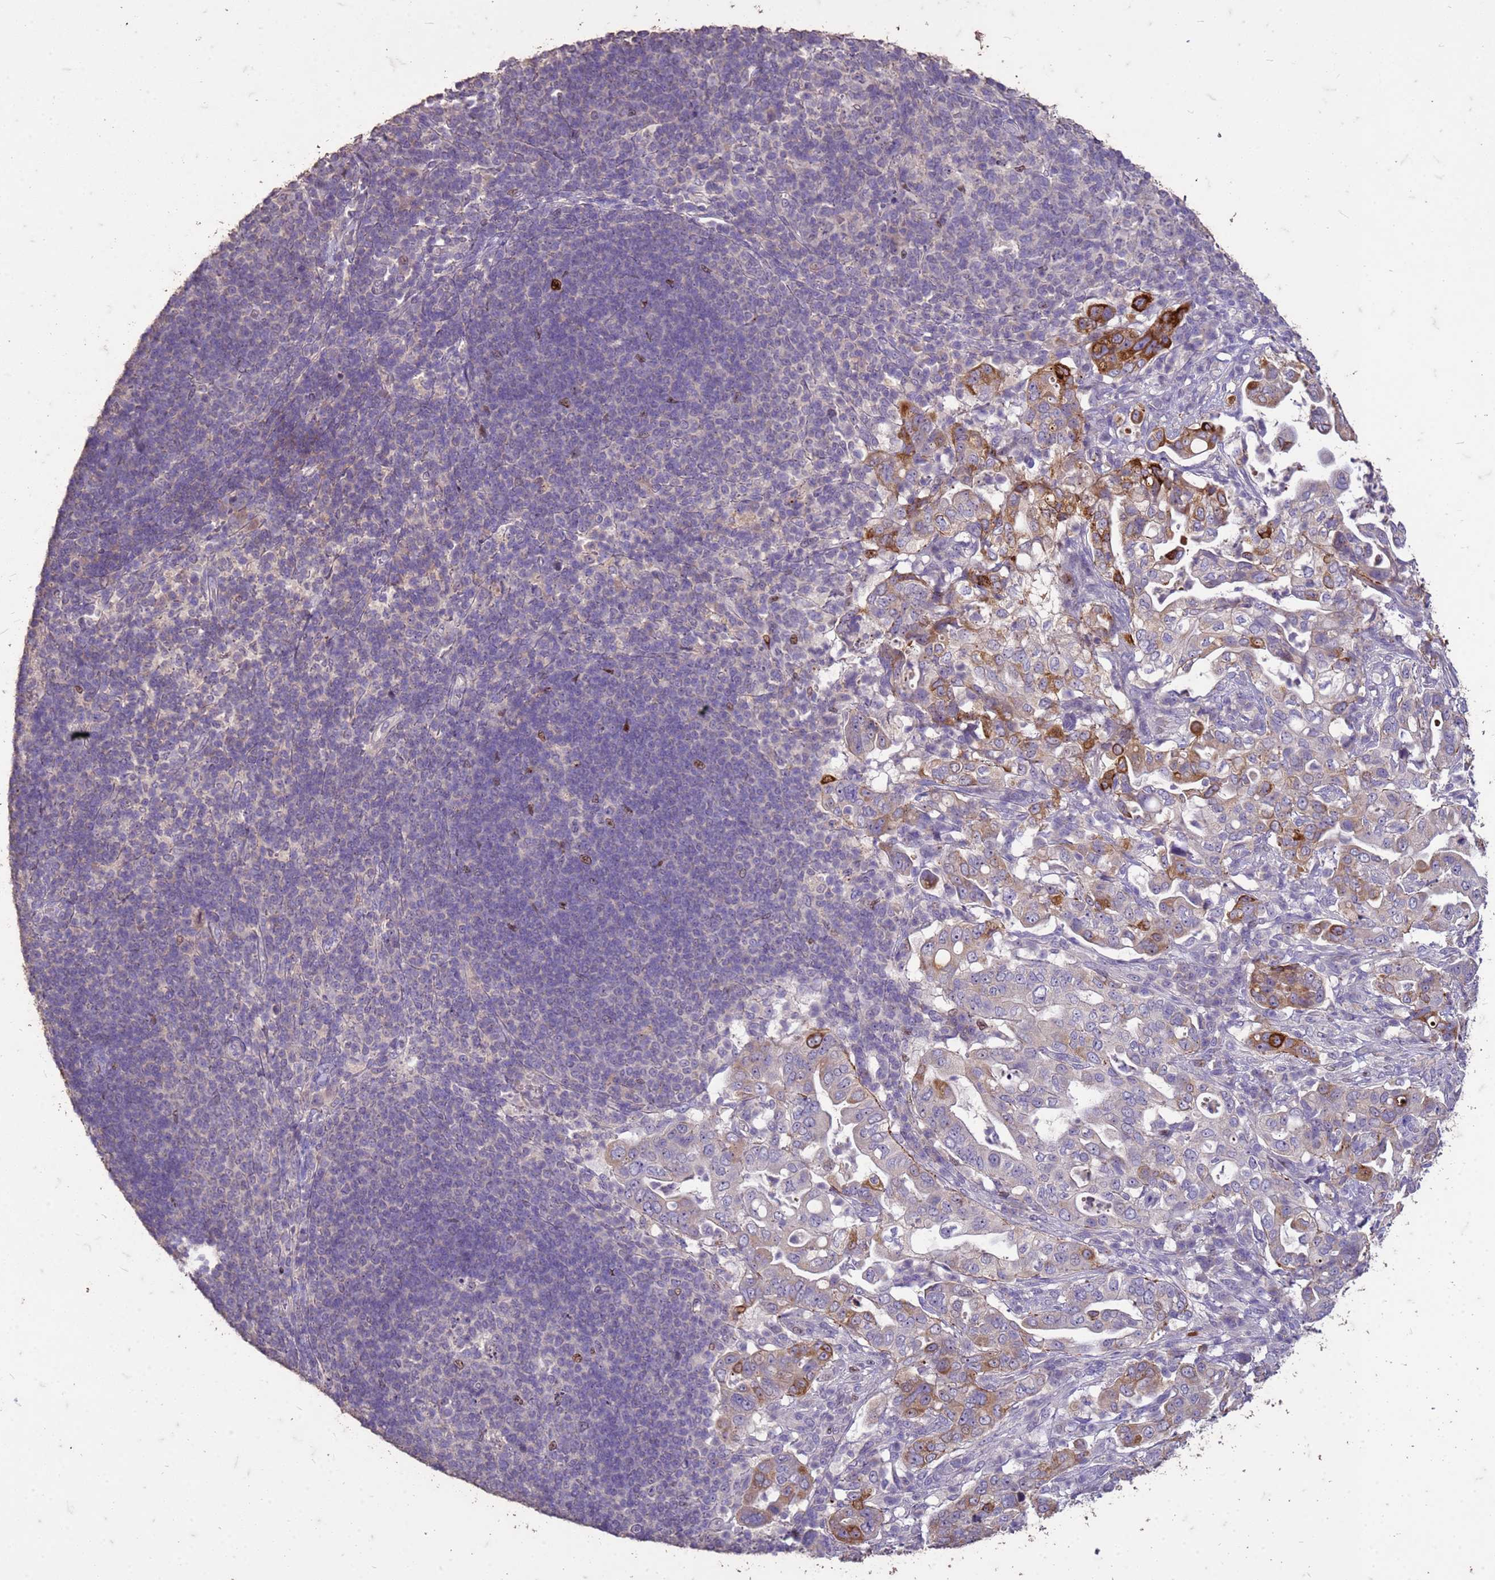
{"staining": {"intensity": "strong", "quantity": "<25%", "location": "cytoplasmic/membranous"}, "tissue": "pancreatic cancer", "cell_type": "Tumor cells", "image_type": "cancer", "snomed": [{"axis": "morphology", "description": "Normal tissue, NOS"}, {"axis": "morphology", "description": "Adenocarcinoma, NOS"}, {"axis": "topography", "description": "Lymph node"}, {"axis": "topography", "description": "Pancreas"}], "caption": "Immunohistochemistry (DAB) staining of human pancreatic adenocarcinoma displays strong cytoplasmic/membranous protein staining in about <25% of tumor cells. The protein is shown in brown color, while the nuclei are stained blue.", "gene": "FAM184B", "patient": {"sex": "female", "age": 67}}